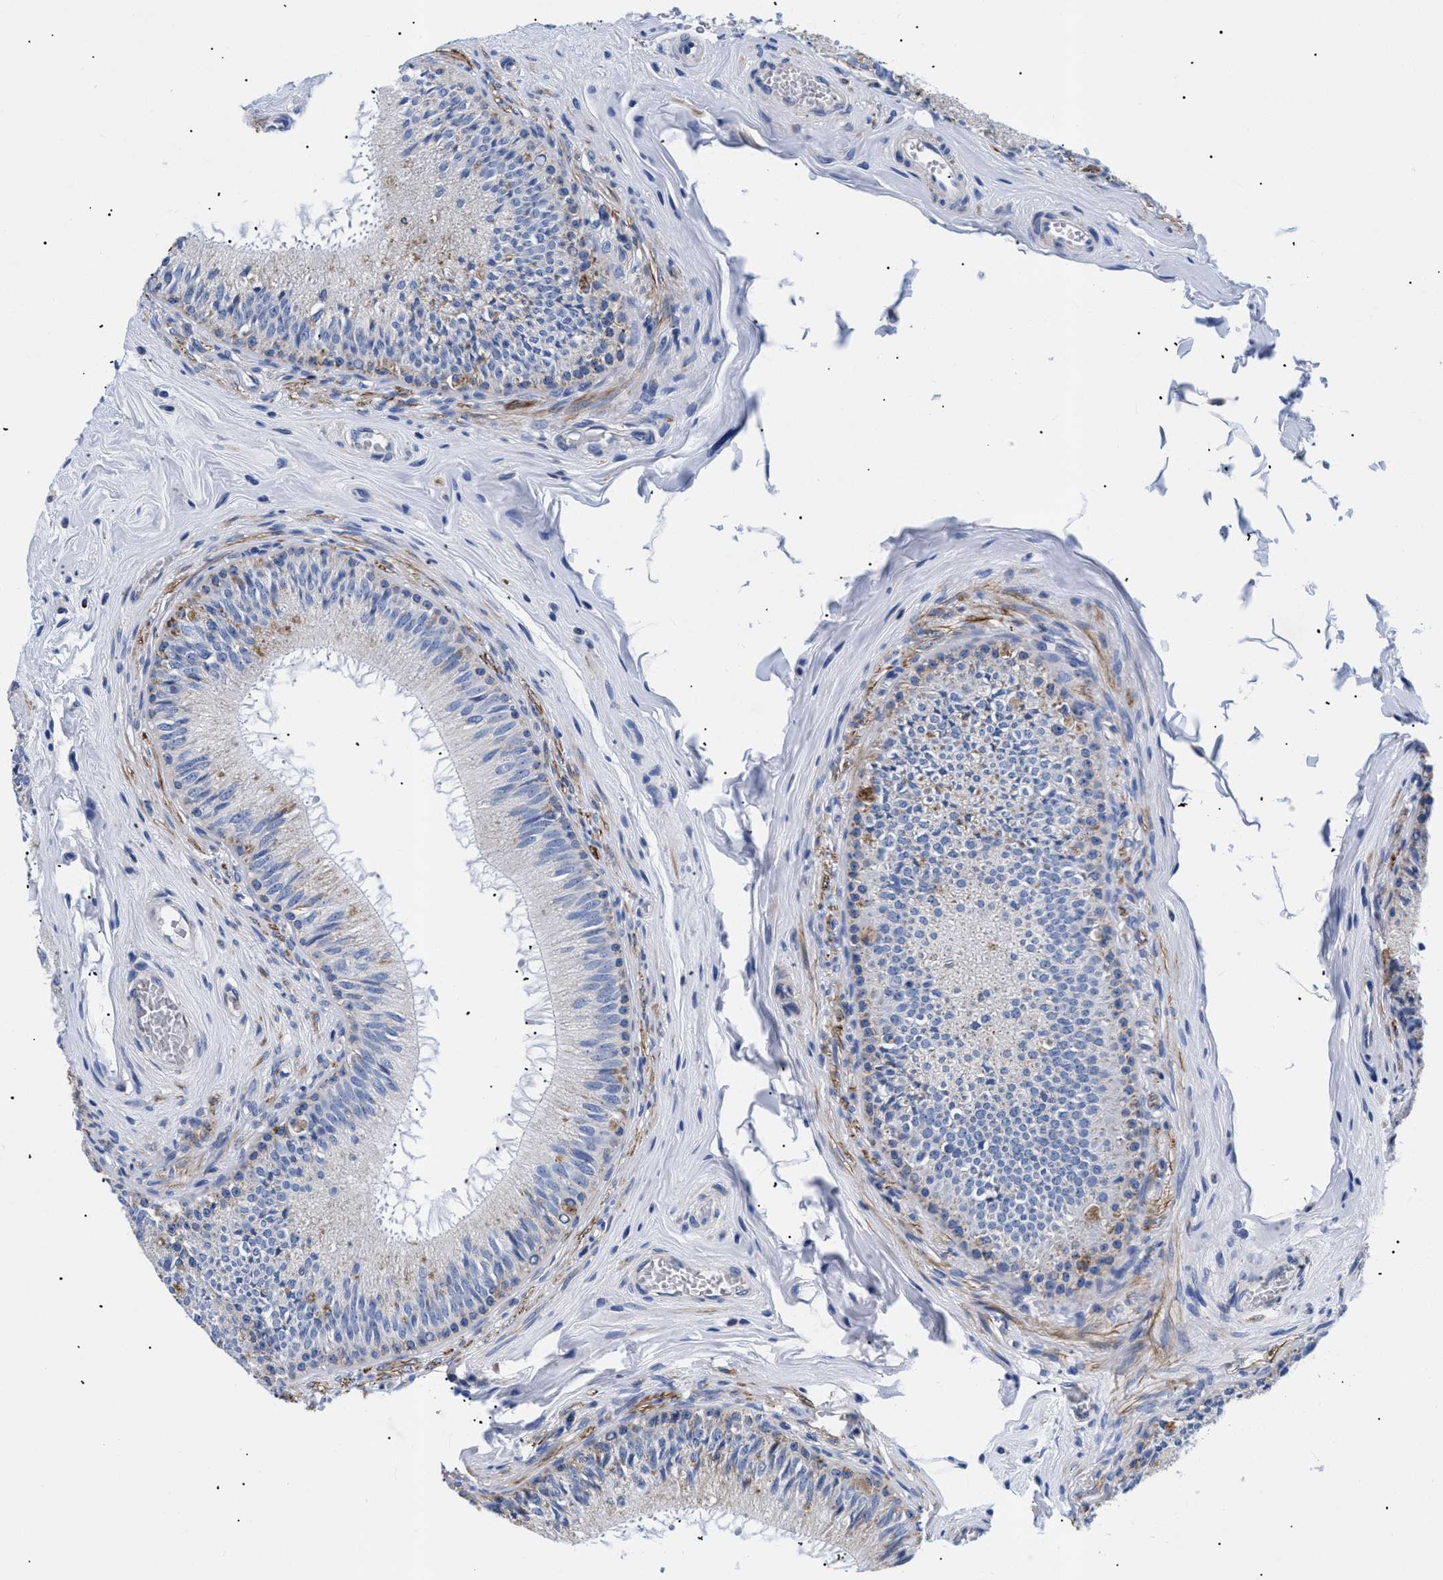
{"staining": {"intensity": "negative", "quantity": "none", "location": "none"}, "tissue": "epididymis", "cell_type": "Glandular cells", "image_type": "normal", "snomed": [{"axis": "morphology", "description": "Normal tissue, NOS"}, {"axis": "topography", "description": "Testis"}, {"axis": "topography", "description": "Epididymis"}], "caption": "This is an immunohistochemistry image of normal human epididymis. There is no staining in glandular cells.", "gene": "GPR149", "patient": {"sex": "male", "age": 36}}